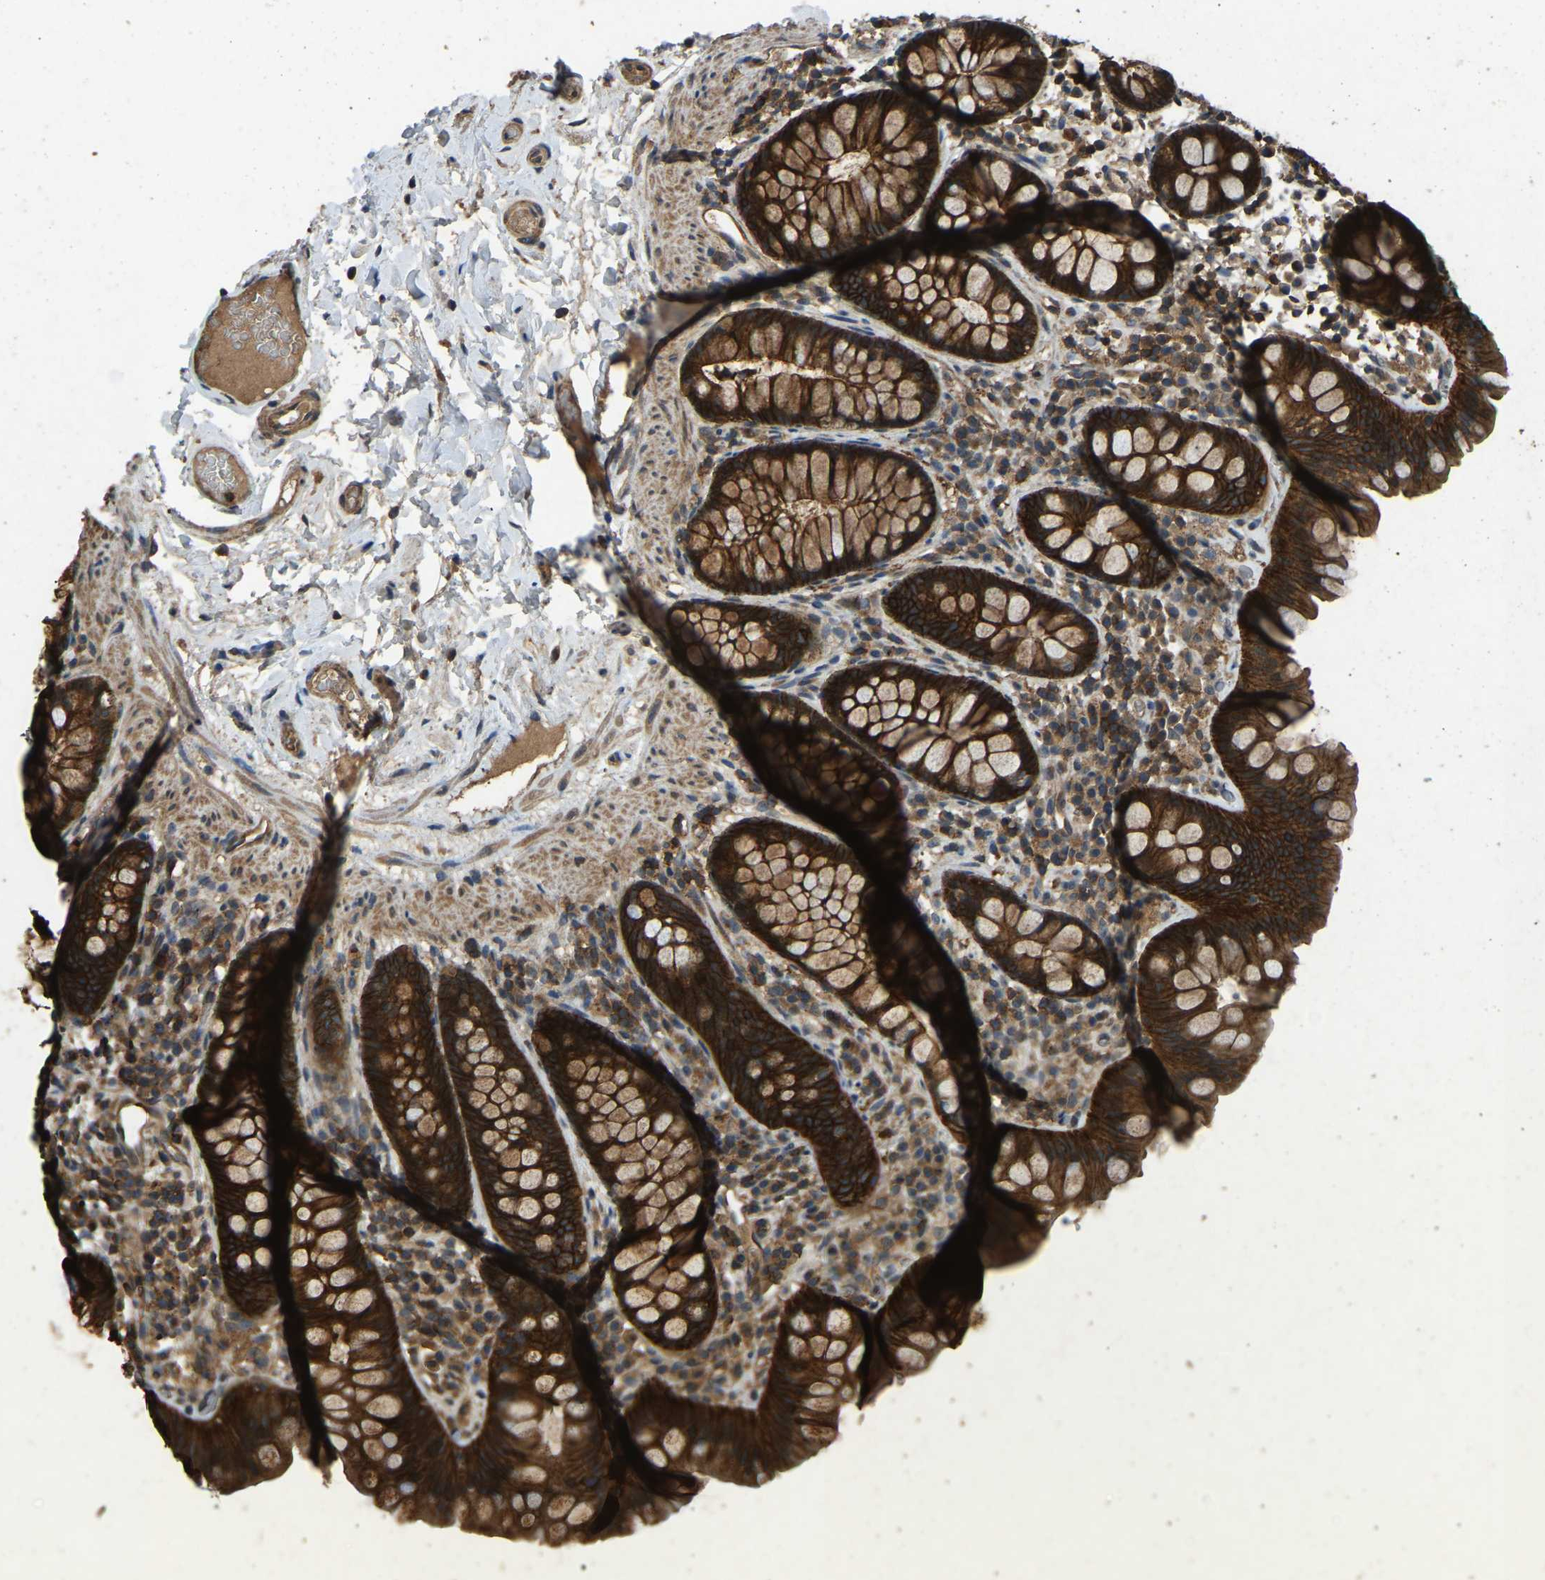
{"staining": {"intensity": "moderate", "quantity": ">75%", "location": "cytoplasmic/membranous"}, "tissue": "colon", "cell_type": "Endothelial cells", "image_type": "normal", "snomed": [{"axis": "morphology", "description": "Normal tissue, NOS"}, {"axis": "topography", "description": "Colon"}], "caption": "Human colon stained for a protein (brown) shows moderate cytoplasmic/membranous positive expression in about >75% of endothelial cells.", "gene": "ATP8B1", "patient": {"sex": "female", "age": 80}}